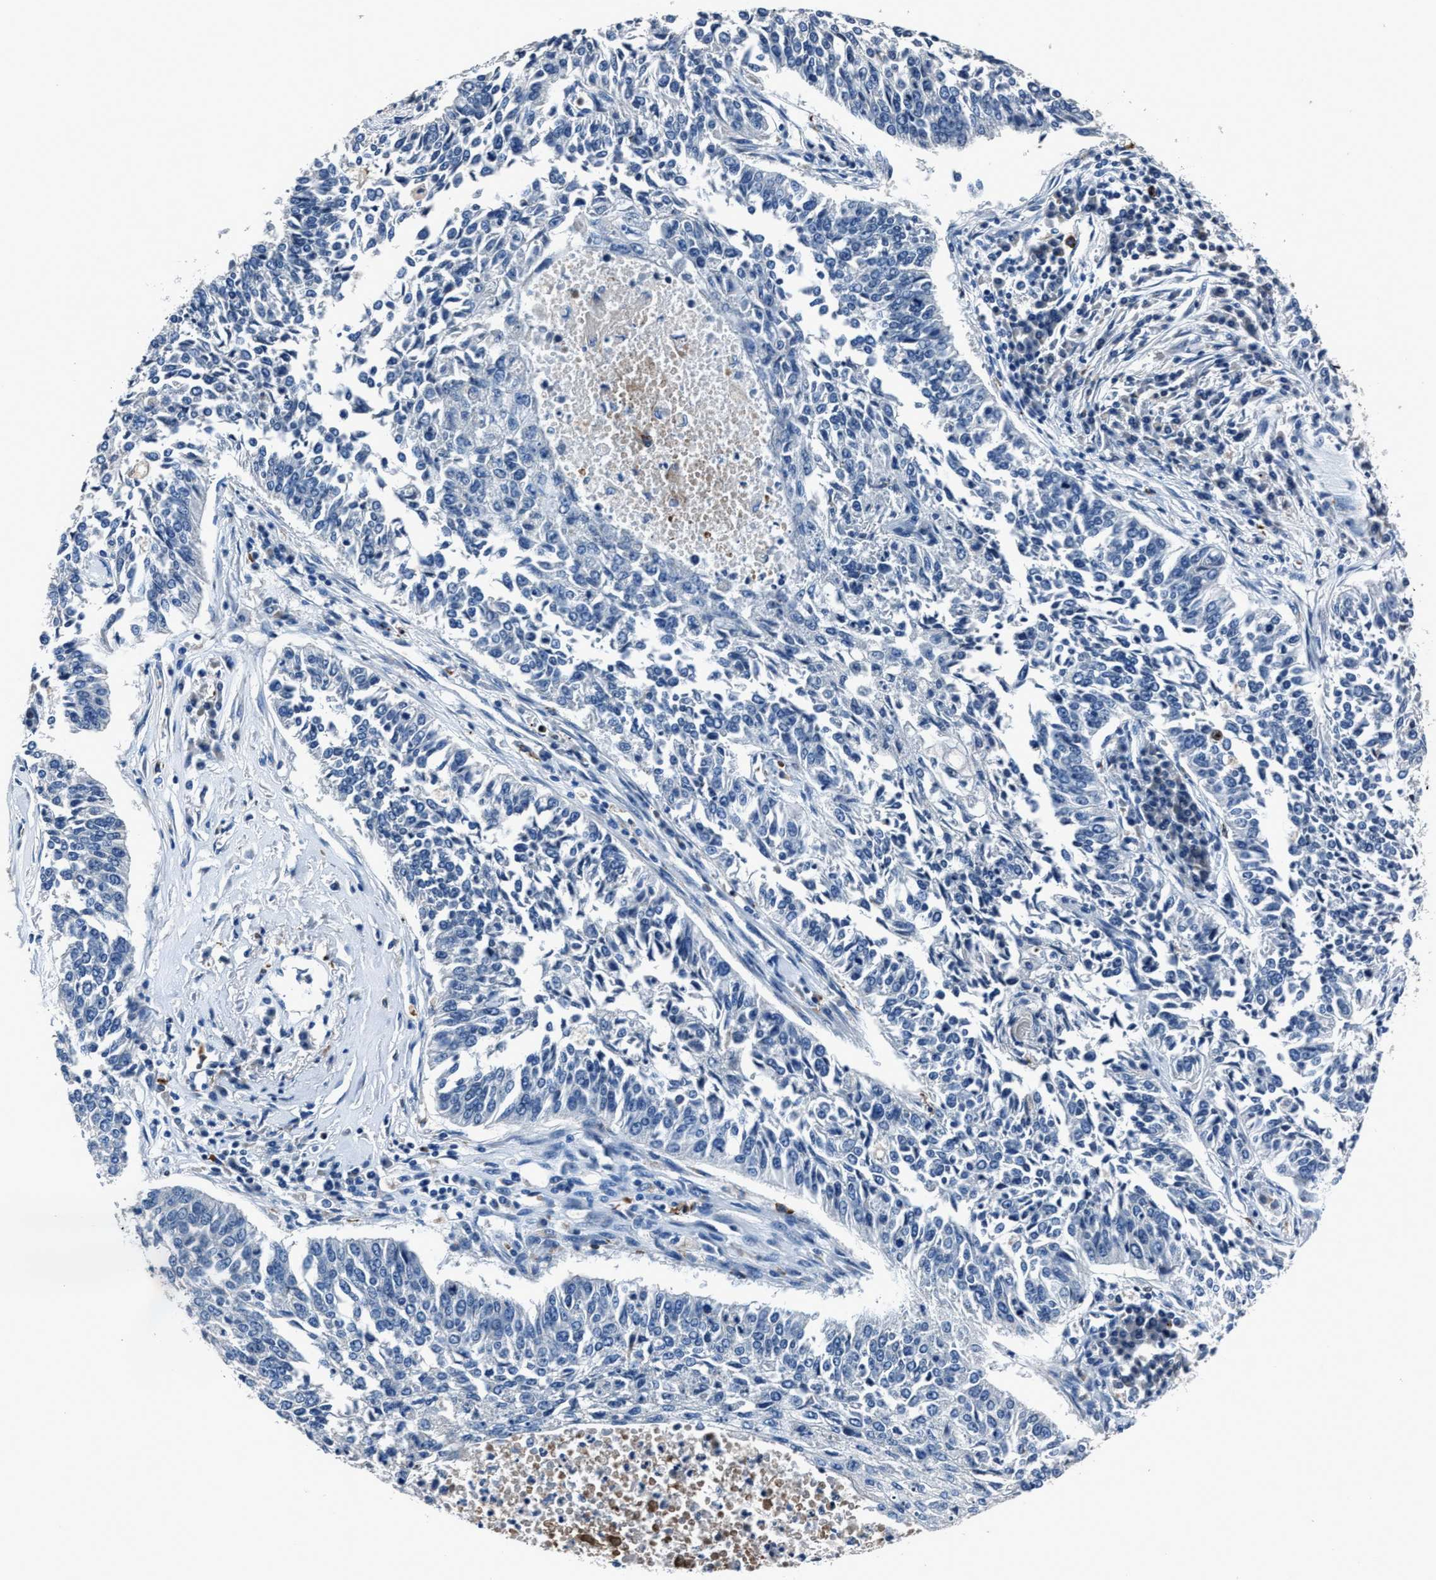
{"staining": {"intensity": "negative", "quantity": "none", "location": "none"}, "tissue": "lung cancer", "cell_type": "Tumor cells", "image_type": "cancer", "snomed": [{"axis": "morphology", "description": "Normal tissue, NOS"}, {"axis": "morphology", "description": "Squamous cell carcinoma, NOS"}, {"axis": "topography", "description": "Cartilage tissue"}, {"axis": "topography", "description": "Bronchus"}, {"axis": "topography", "description": "Lung"}], "caption": "Photomicrograph shows no significant protein positivity in tumor cells of squamous cell carcinoma (lung).", "gene": "FGL2", "patient": {"sex": "female", "age": 49}}